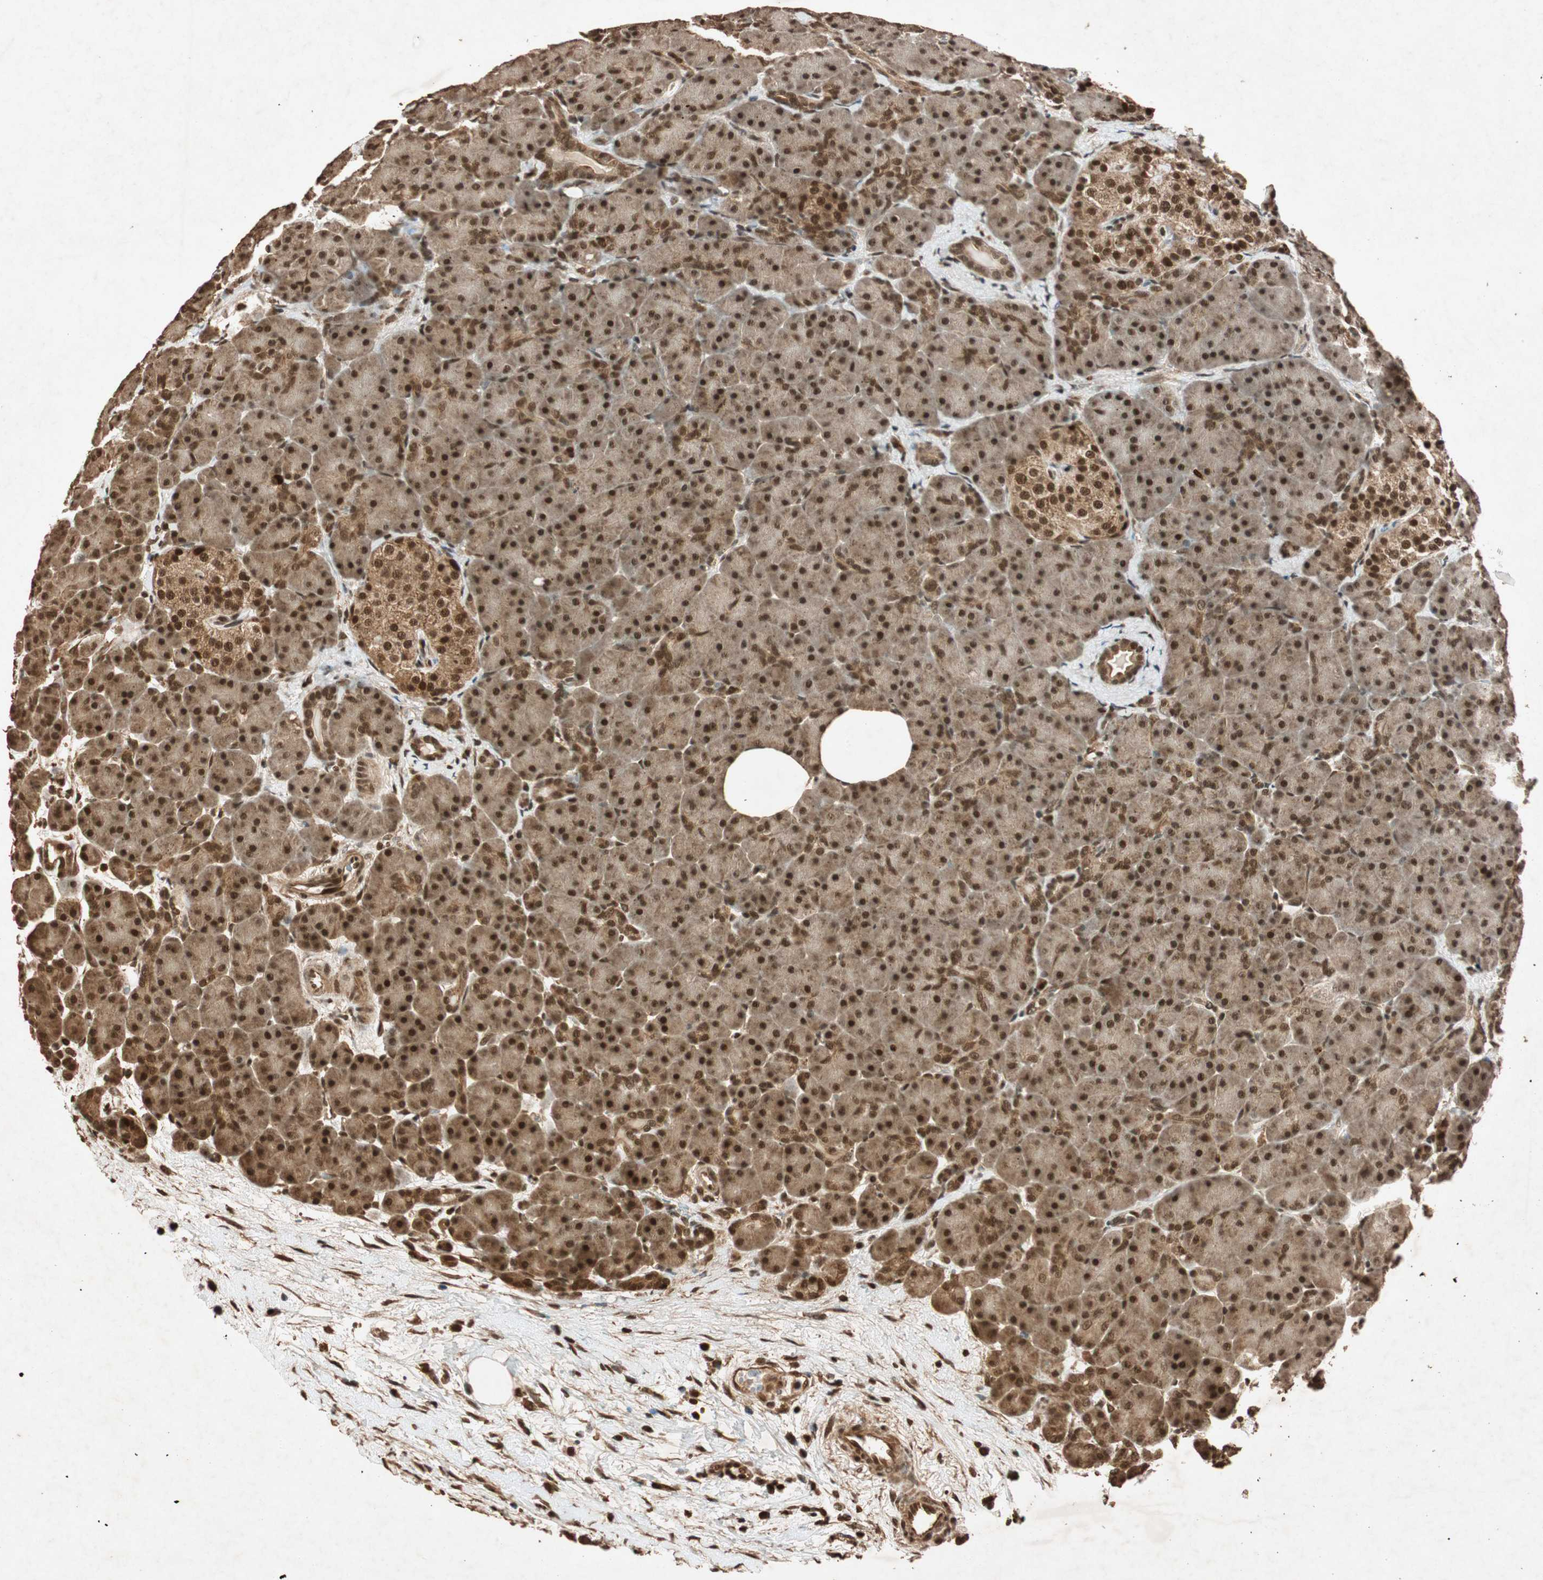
{"staining": {"intensity": "strong", "quantity": ">75%", "location": "cytoplasmic/membranous,nuclear"}, "tissue": "pancreas", "cell_type": "Exocrine glandular cells", "image_type": "normal", "snomed": [{"axis": "morphology", "description": "Normal tissue, NOS"}, {"axis": "topography", "description": "Pancreas"}], "caption": "Immunohistochemical staining of normal pancreas displays strong cytoplasmic/membranous,nuclear protein staining in approximately >75% of exocrine glandular cells. (DAB (3,3'-diaminobenzidine) IHC with brightfield microscopy, high magnification).", "gene": "ALKBH5", "patient": {"sex": "male", "age": 66}}